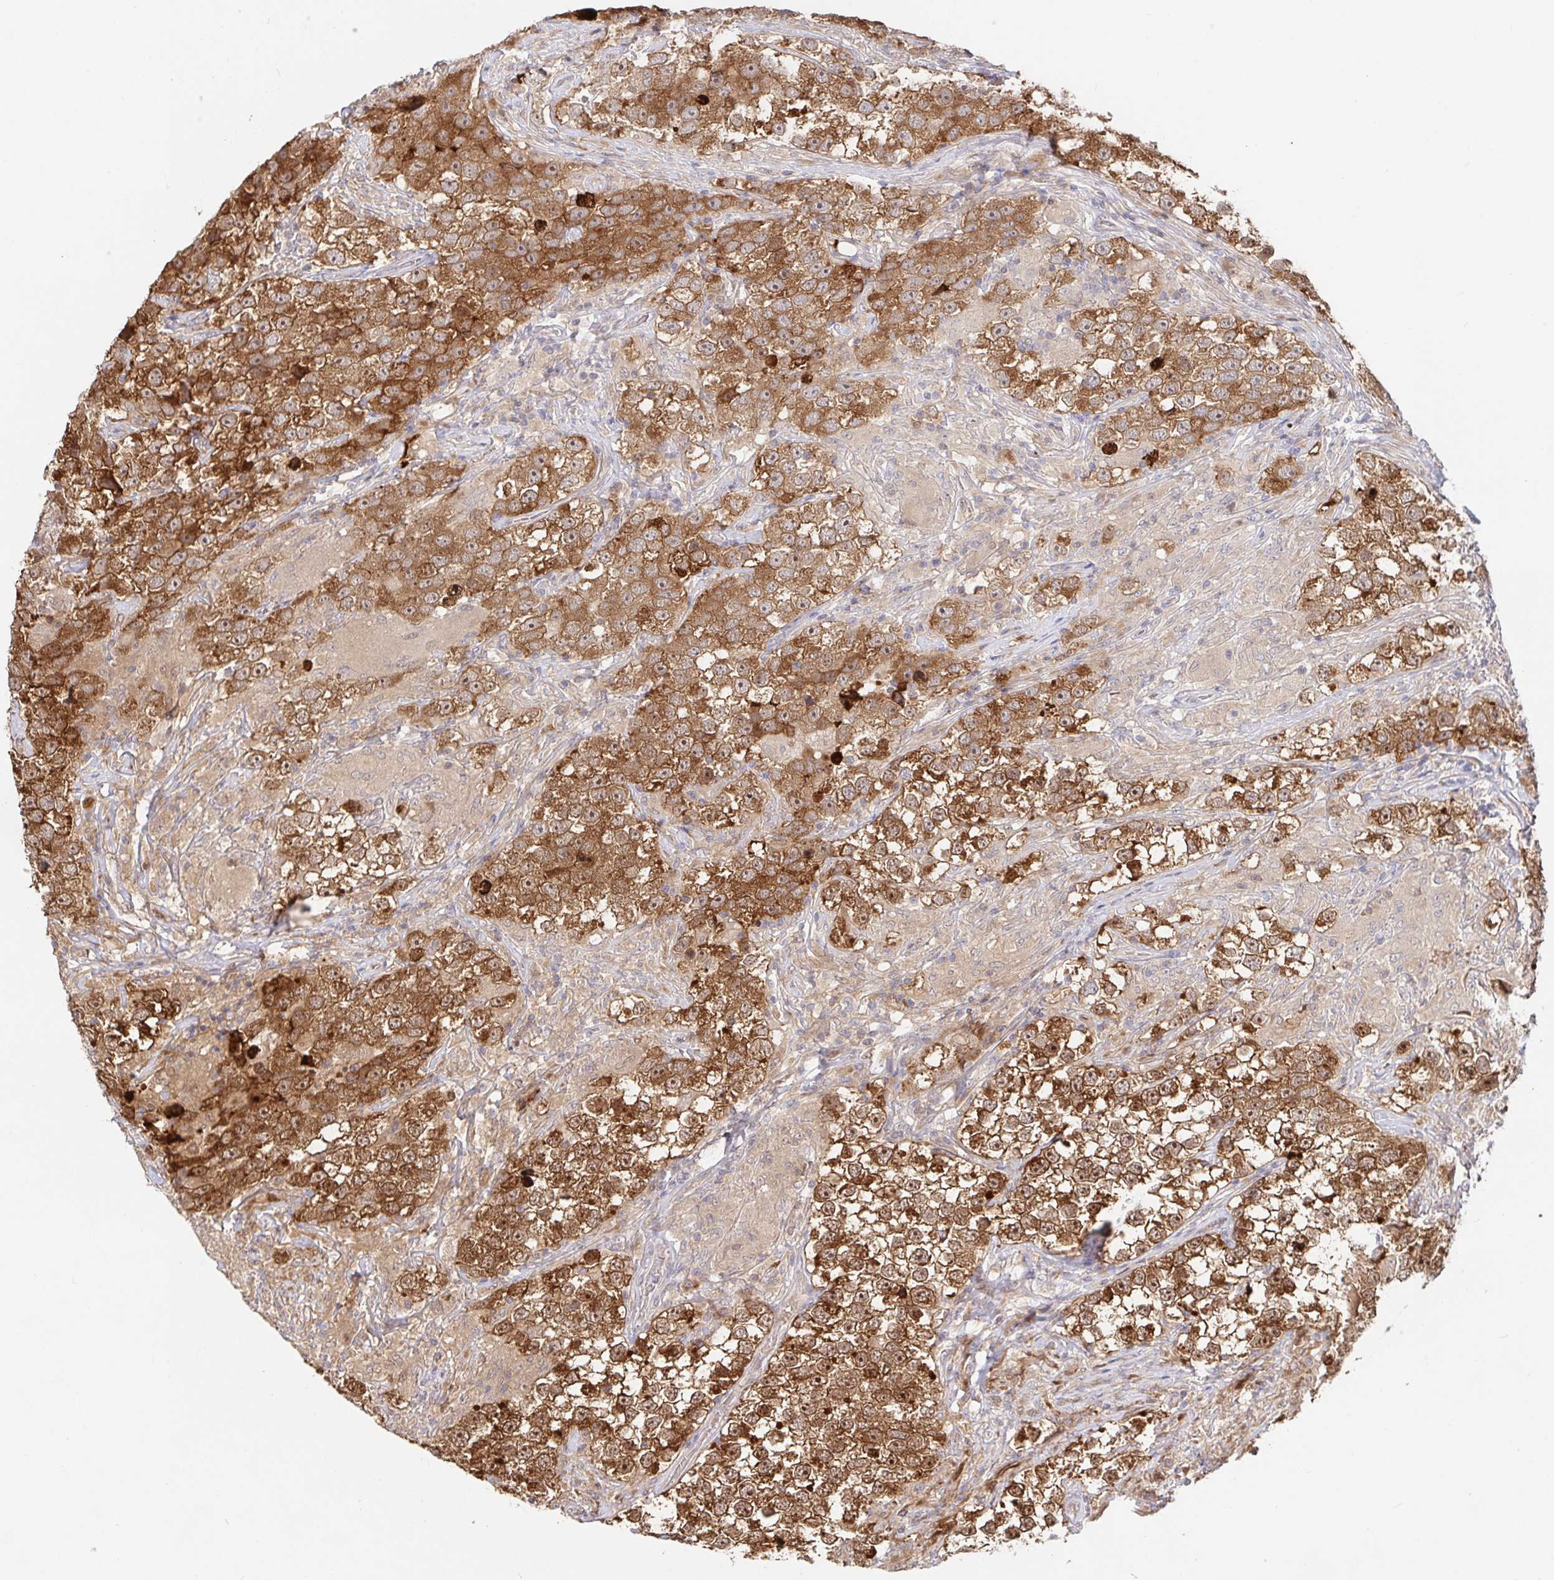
{"staining": {"intensity": "moderate", "quantity": ">75%", "location": "cytoplasmic/membranous,nuclear"}, "tissue": "testis cancer", "cell_type": "Tumor cells", "image_type": "cancer", "snomed": [{"axis": "morphology", "description": "Seminoma, NOS"}, {"axis": "topography", "description": "Testis"}], "caption": "Testis cancer (seminoma) was stained to show a protein in brown. There is medium levels of moderate cytoplasmic/membranous and nuclear staining in about >75% of tumor cells.", "gene": "AACS", "patient": {"sex": "male", "age": 46}}